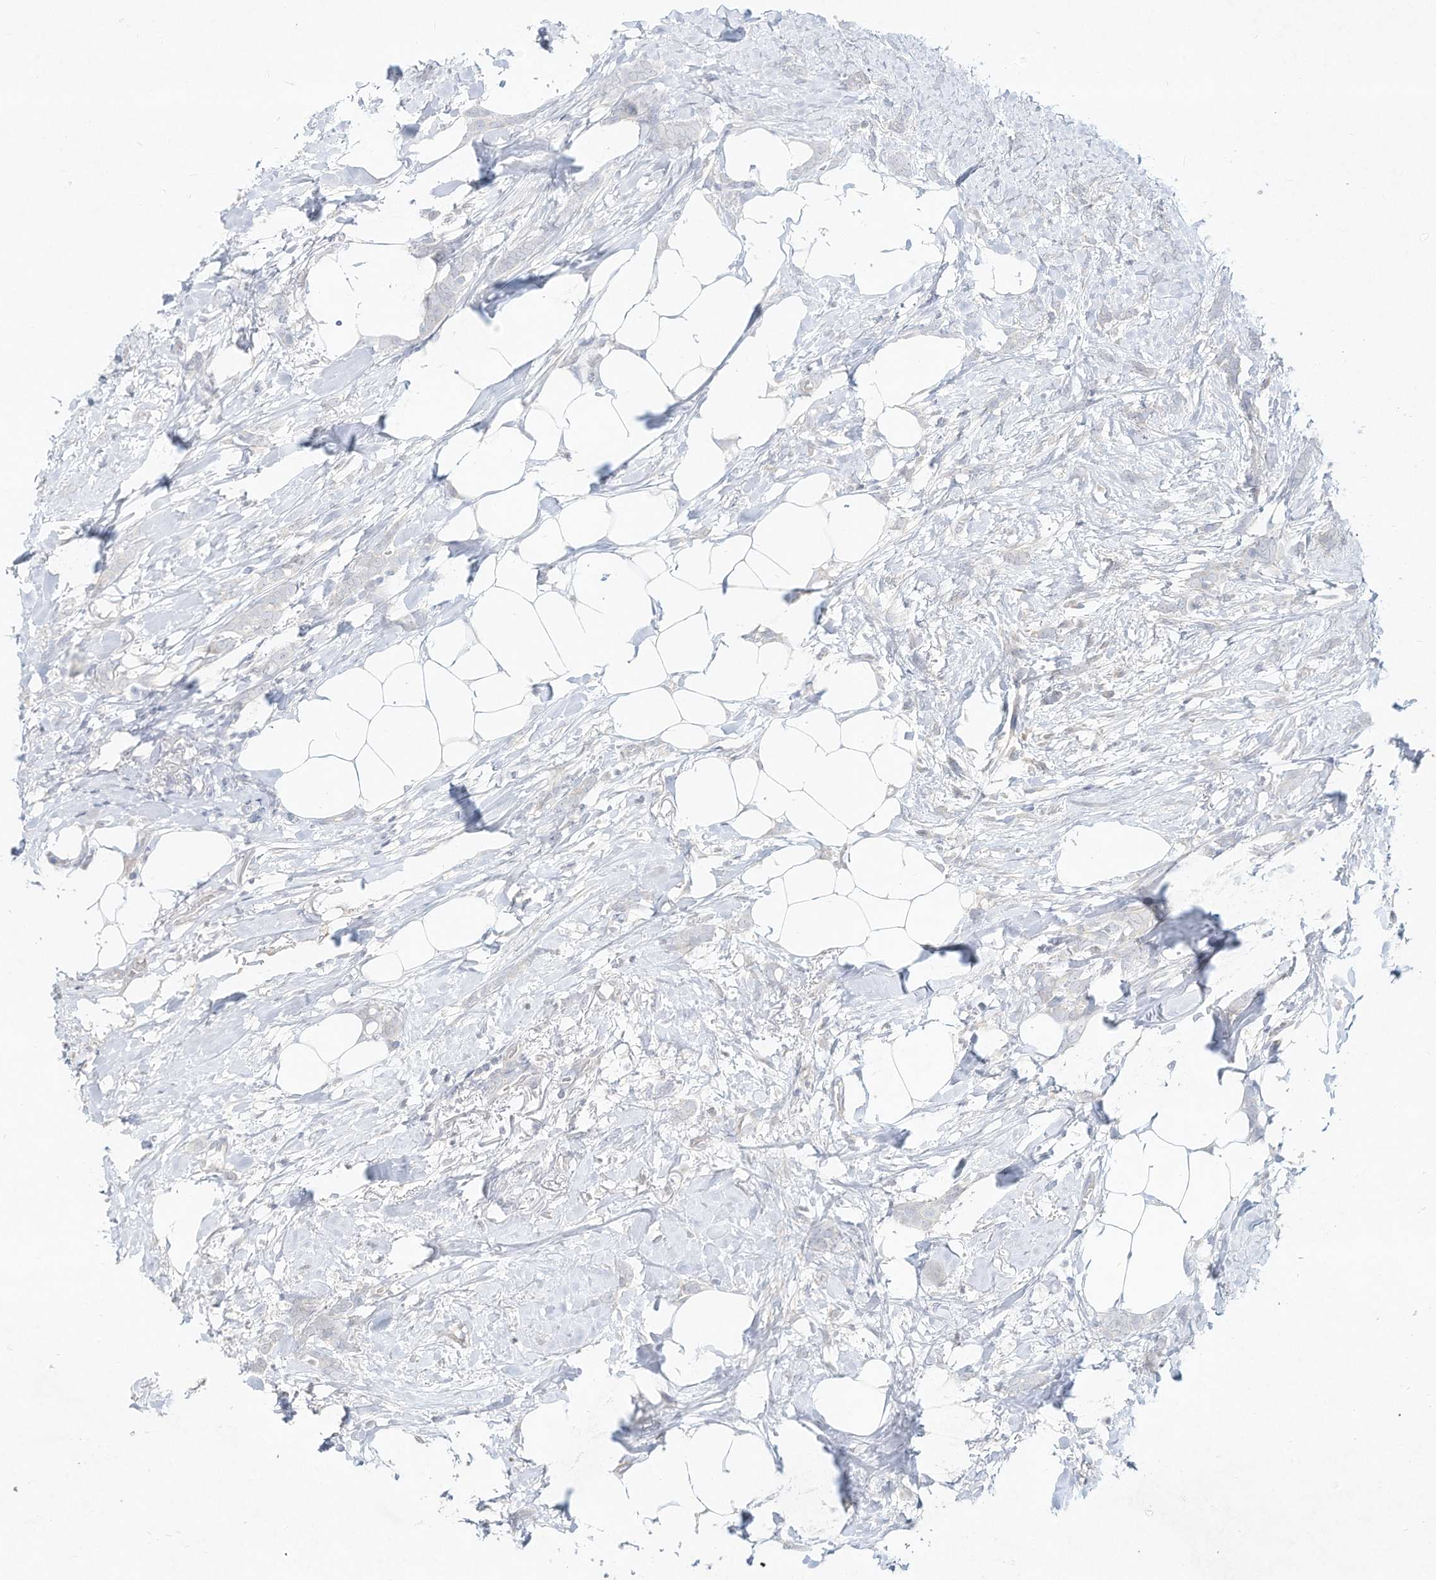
{"staining": {"intensity": "negative", "quantity": "none", "location": "none"}, "tissue": "breast cancer", "cell_type": "Tumor cells", "image_type": "cancer", "snomed": [{"axis": "morphology", "description": "Lobular carcinoma, in situ"}, {"axis": "morphology", "description": "Lobular carcinoma"}, {"axis": "topography", "description": "Breast"}], "caption": "This is an IHC photomicrograph of human breast cancer. There is no staining in tumor cells.", "gene": "DYNC1I2", "patient": {"sex": "female", "age": 41}}